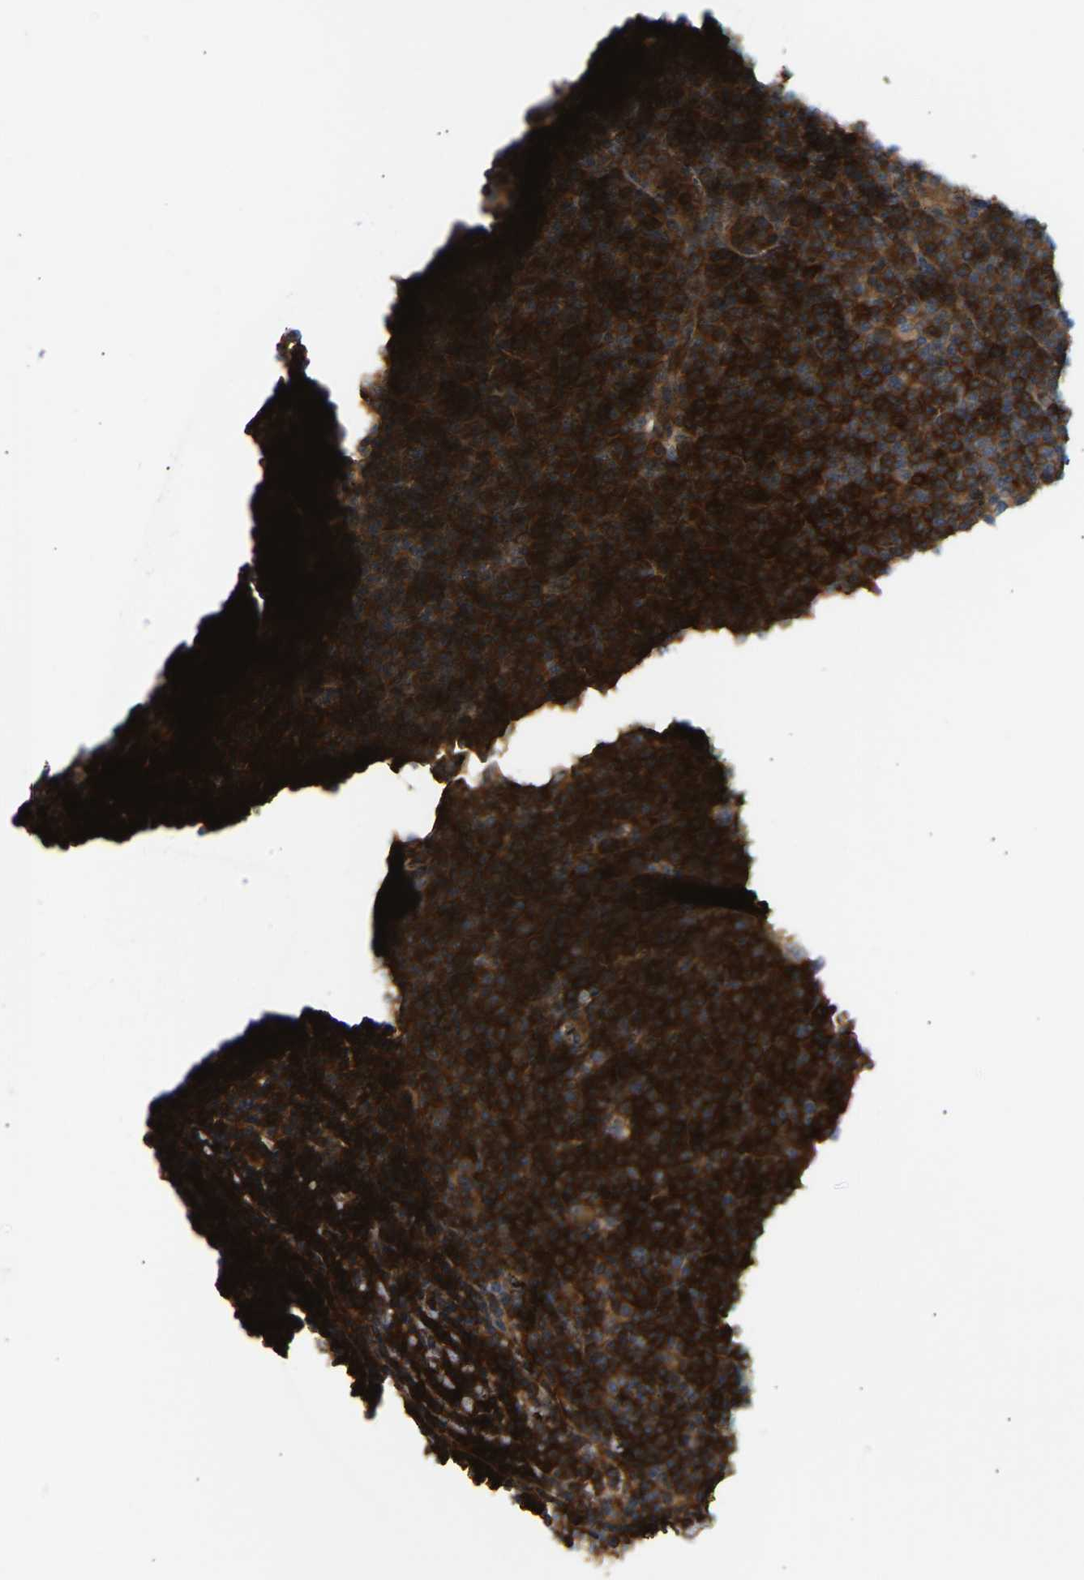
{"staining": {"intensity": "strong", "quantity": ">75%", "location": "cytoplasmic/membranous"}, "tissue": "lymphoma", "cell_type": "Tumor cells", "image_type": "cancer", "snomed": [{"axis": "morphology", "description": "Malignant lymphoma, non-Hodgkin's type, Low grade"}, {"axis": "topography", "description": "Lymph node"}], "caption": "Immunohistochemical staining of human lymphoma displays strong cytoplasmic/membranous protein expression in about >75% of tumor cells.", "gene": "PLCG2", "patient": {"sex": "male", "age": 66}}